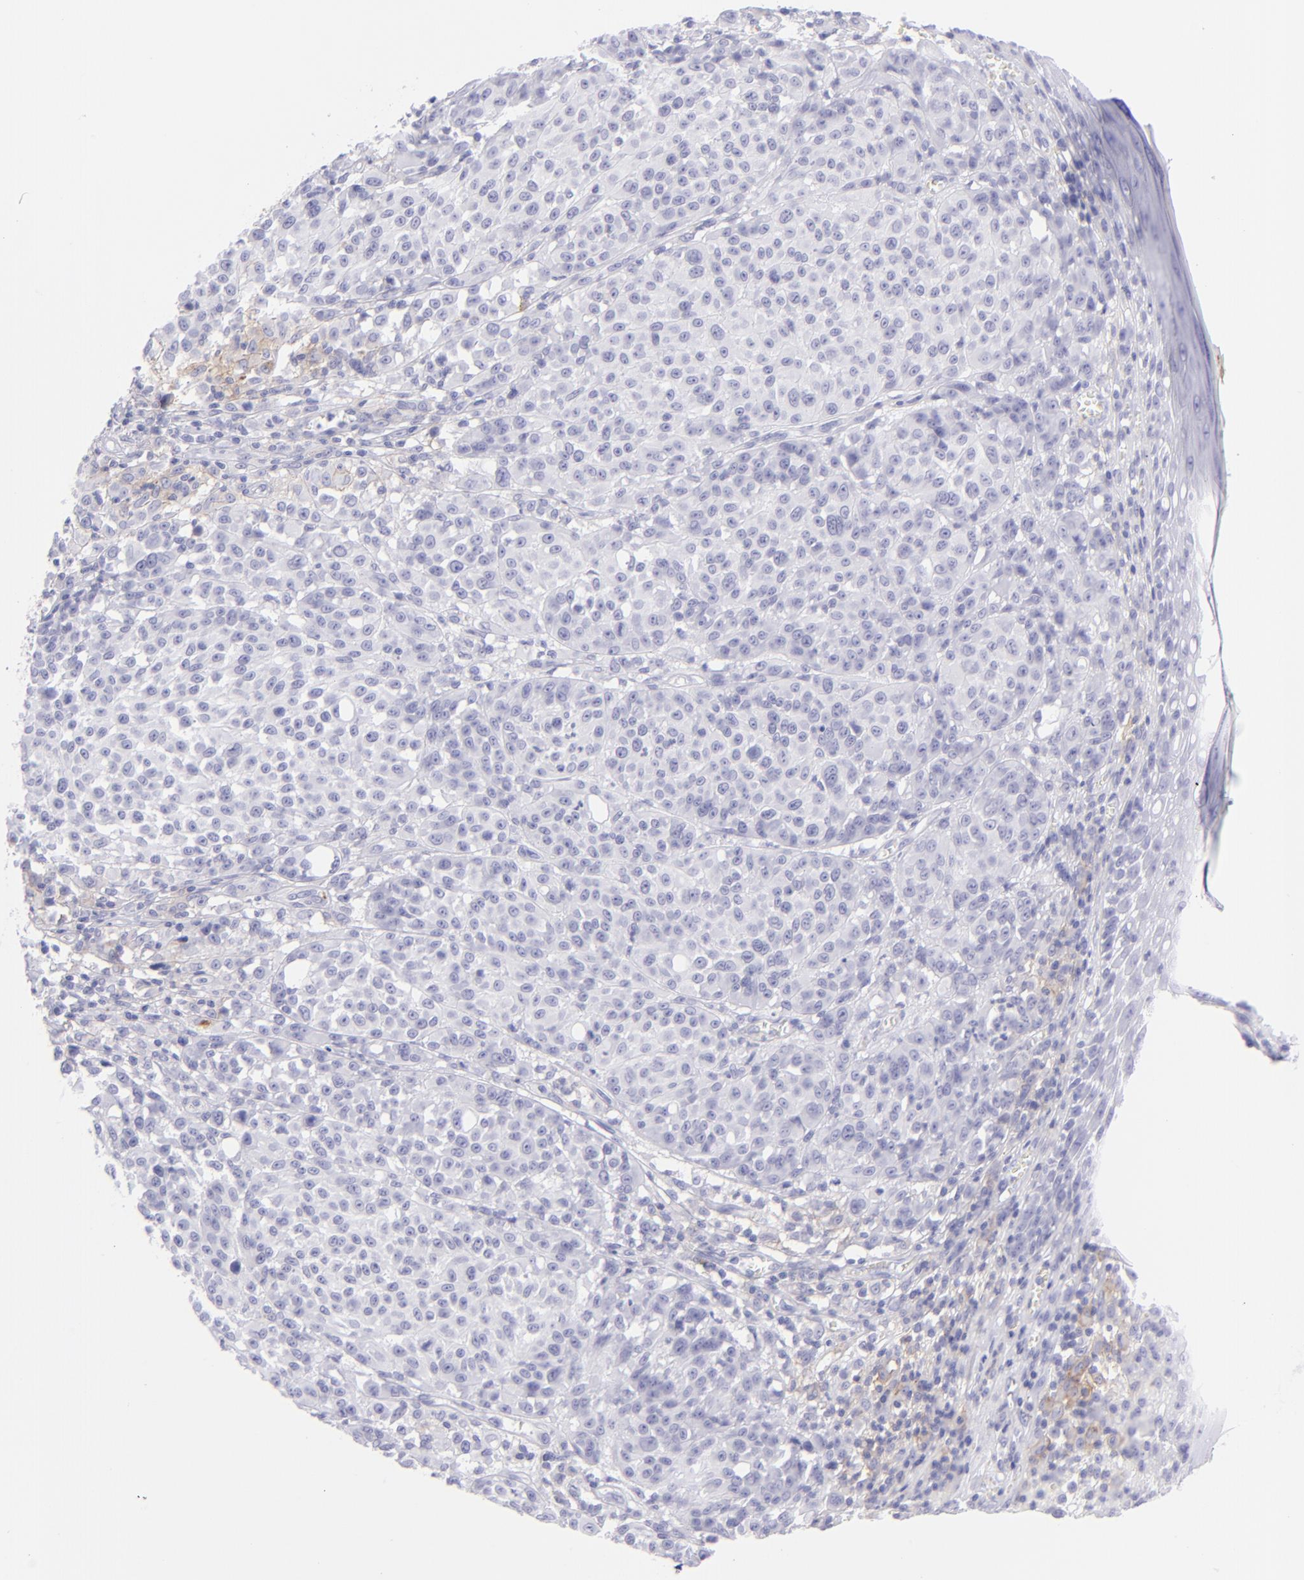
{"staining": {"intensity": "negative", "quantity": "none", "location": "none"}, "tissue": "melanoma", "cell_type": "Tumor cells", "image_type": "cancer", "snomed": [{"axis": "morphology", "description": "Malignant melanoma, NOS"}, {"axis": "topography", "description": "Skin"}], "caption": "Melanoma was stained to show a protein in brown. There is no significant staining in tumor cells.", "gene": "CD72", "patient": {"sex": "female", "age": 49}}